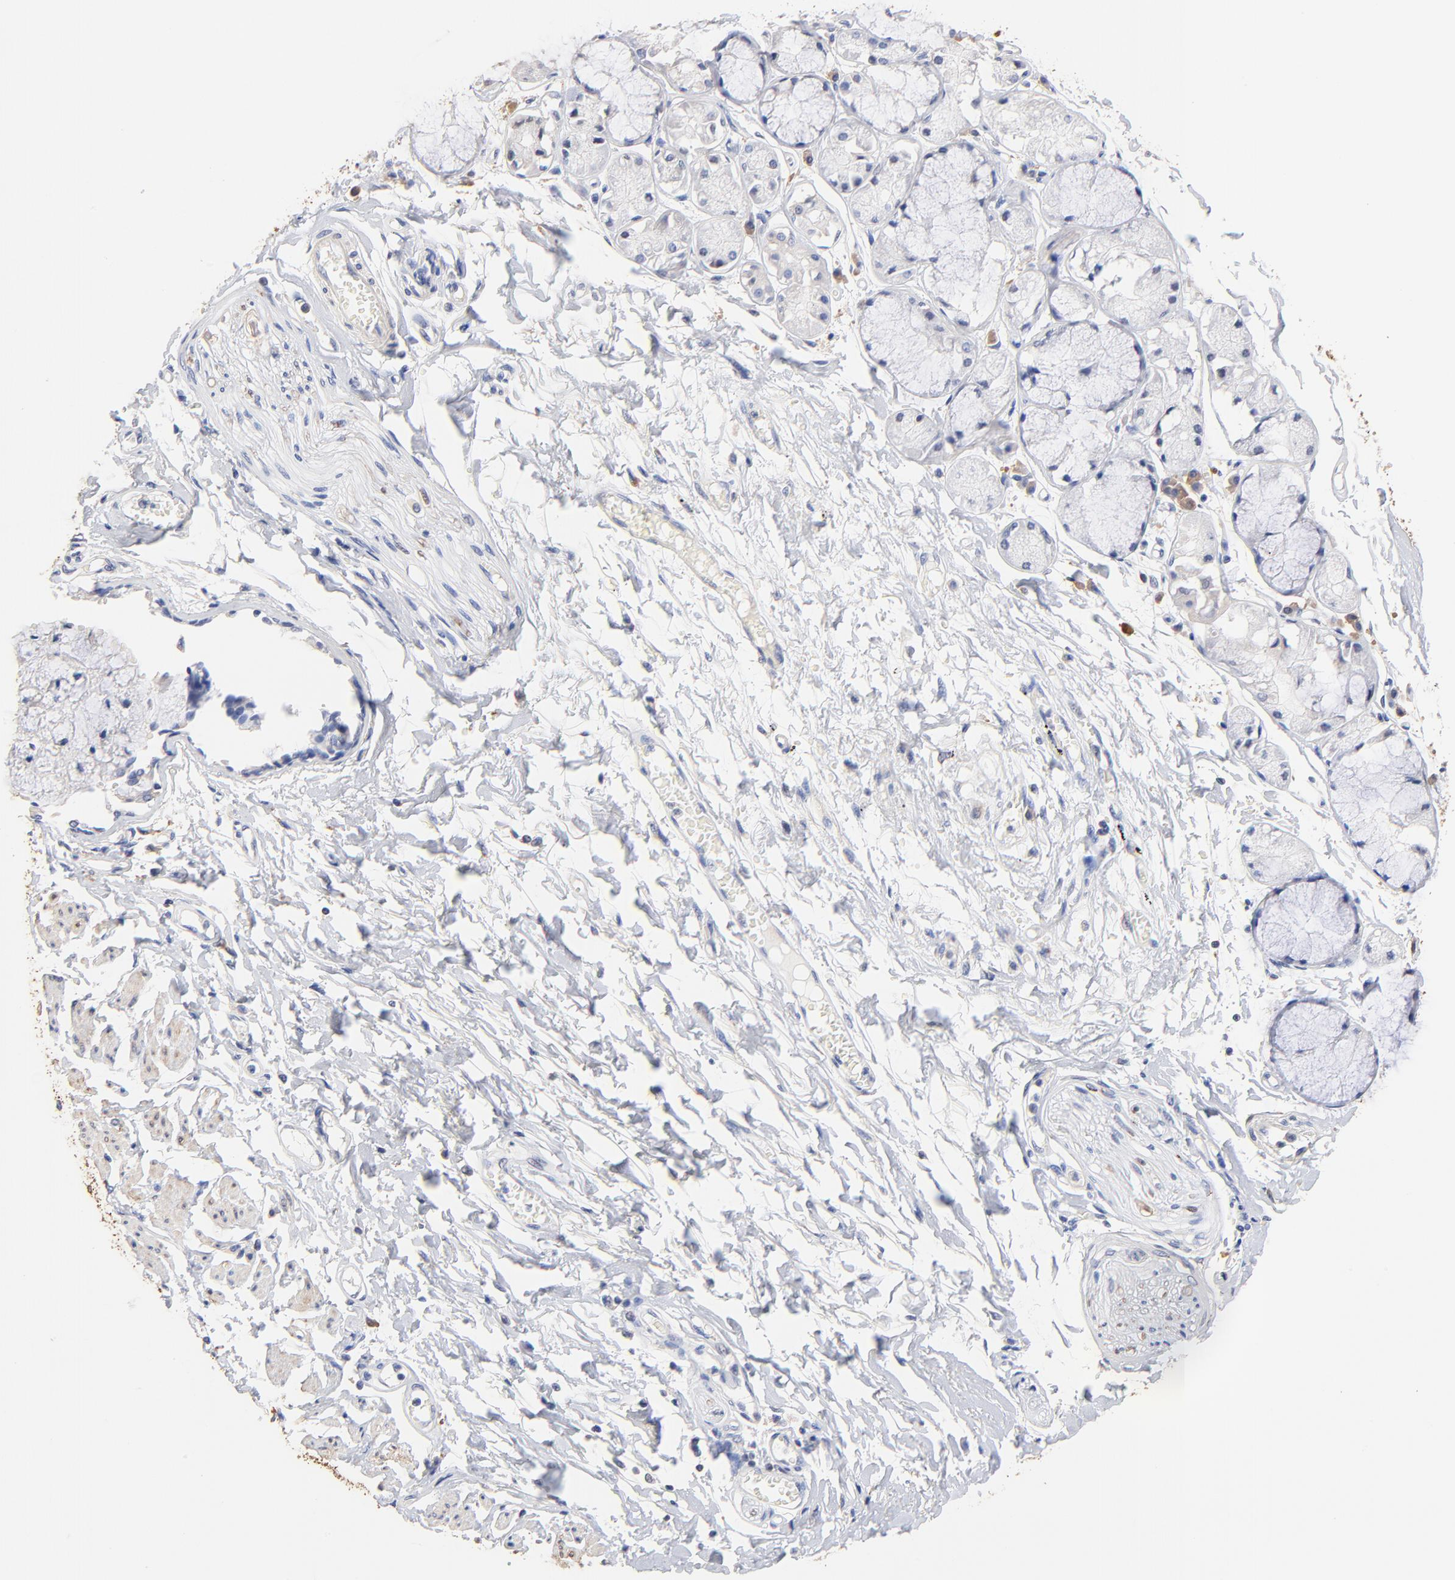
{"staining": {"intensity": "negative", "quantity": "none", "location": "none"}, "tissue": "bronchus", "cell_type": "Respiratory epithelial cells", "image_type": "normal", "snomed": [{"axis": "morphology", "description": "Normal tissue, NOS"}, {"axis": "topography", "description": "Bronchus"}, {"axis": "topography", "description": "Lung"}], "caption": "This image is of benign bronchus stained with immunohistochemistry to label a protein in brown with the nuclei are counter-stained blue. There is no expression in respiratory epithelial cells.", "gene": "TWNK", "patient": {"sex": "female", "age": 56}}